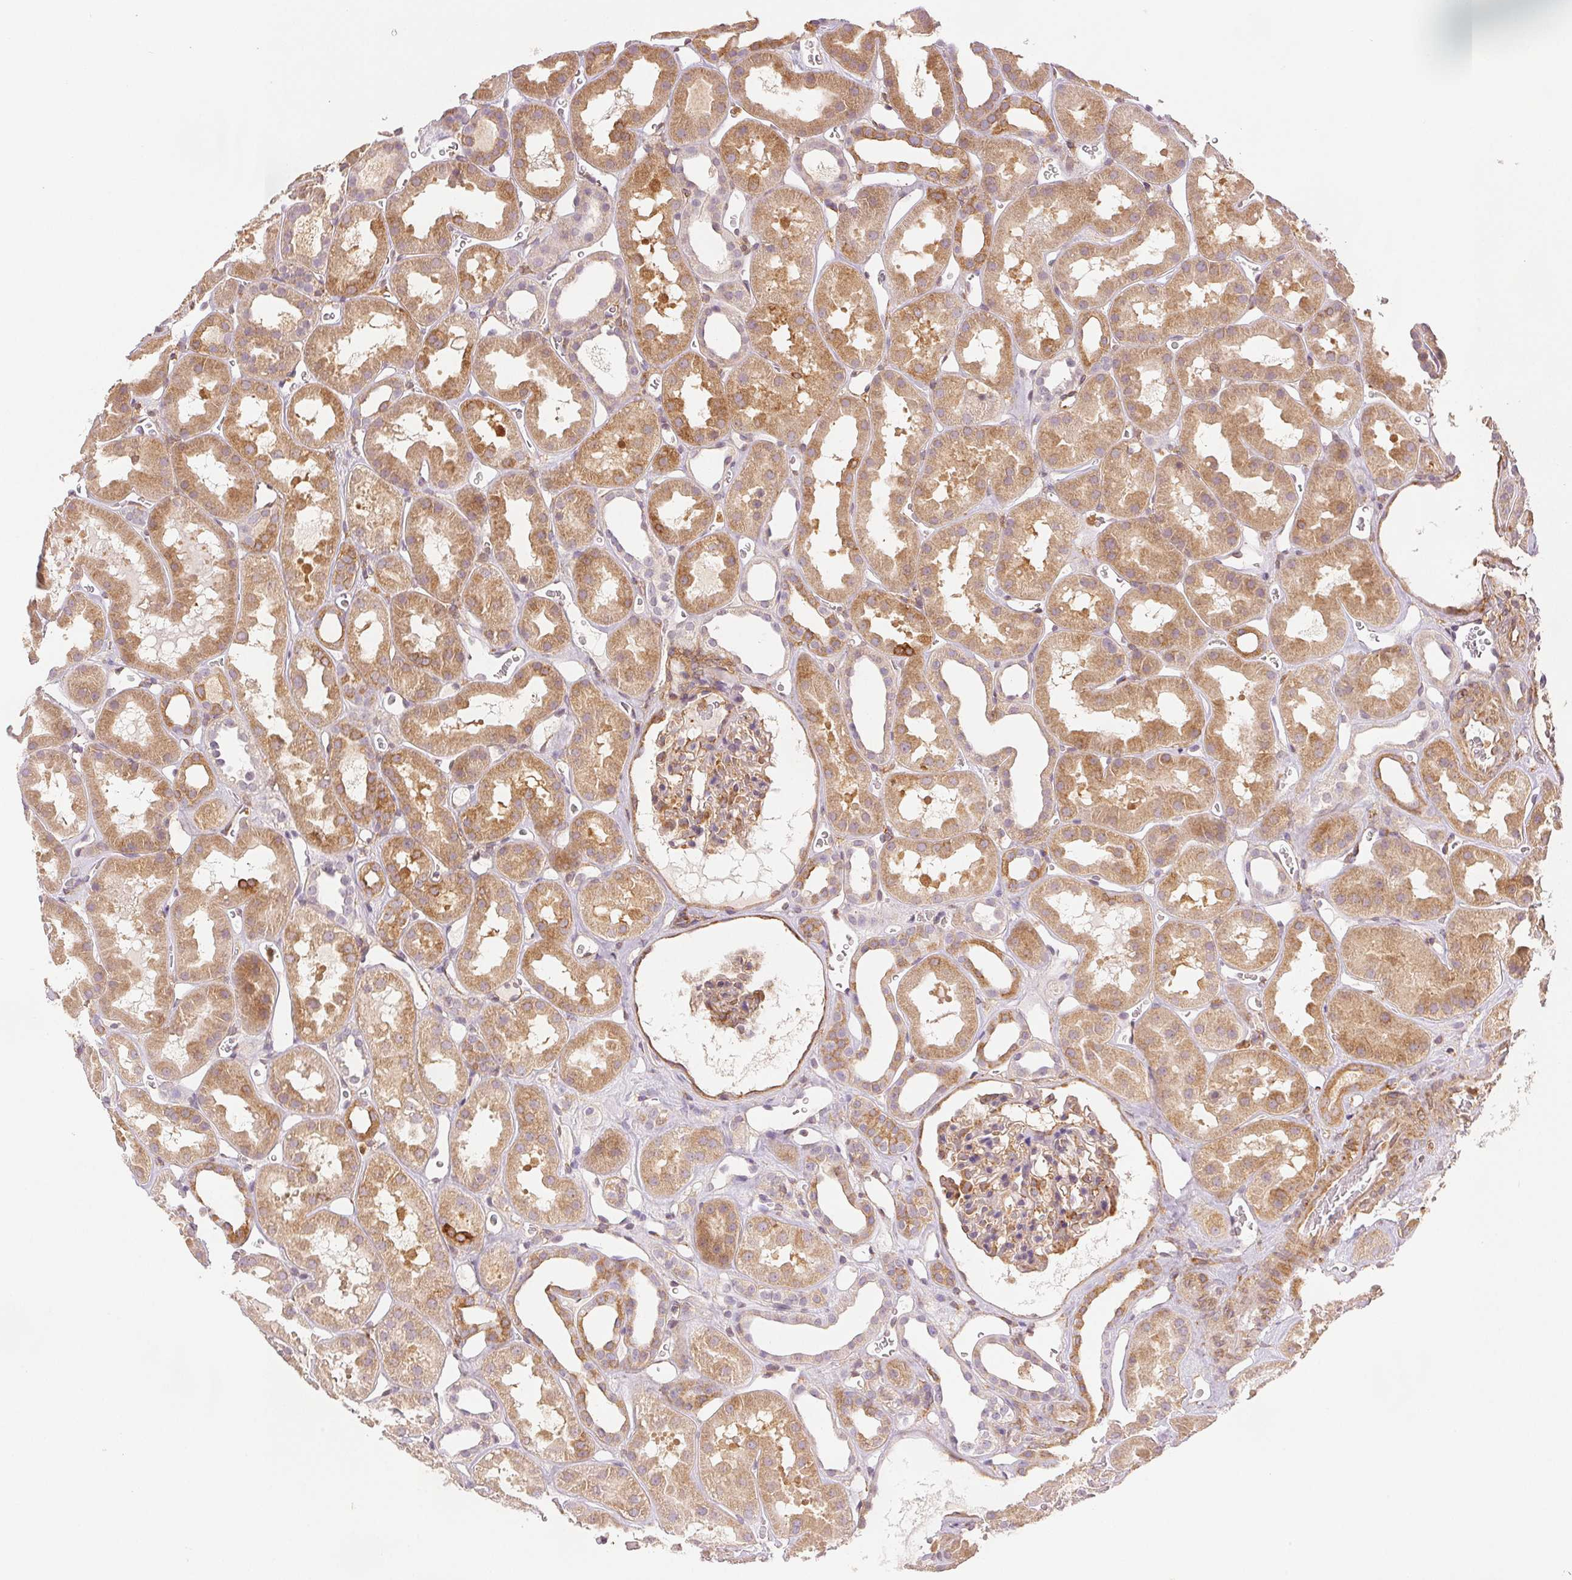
{"staining": {"intensity": "moderate", "quantity": "25%-75%", "location": "cytoplasmic/membranous"}, "tissue": "kidney", "cell_type": "Cells in glomeruli", "image_type": "normal", "snomed": [{"axis": "morphology", "description": "Normal tissue, NOS"}, {"axis": "topography", "description": "Kidney"}], "caption": "A photomicrograph showing moderate cytoplasmic/membranous expression in approximately 25%-75% of cells in glomeruli in benign kidney, as visualized by brown immunohistochemical staining.", "gene": "DIAPH2", "patient": {"sex": "female", "age": 41}}